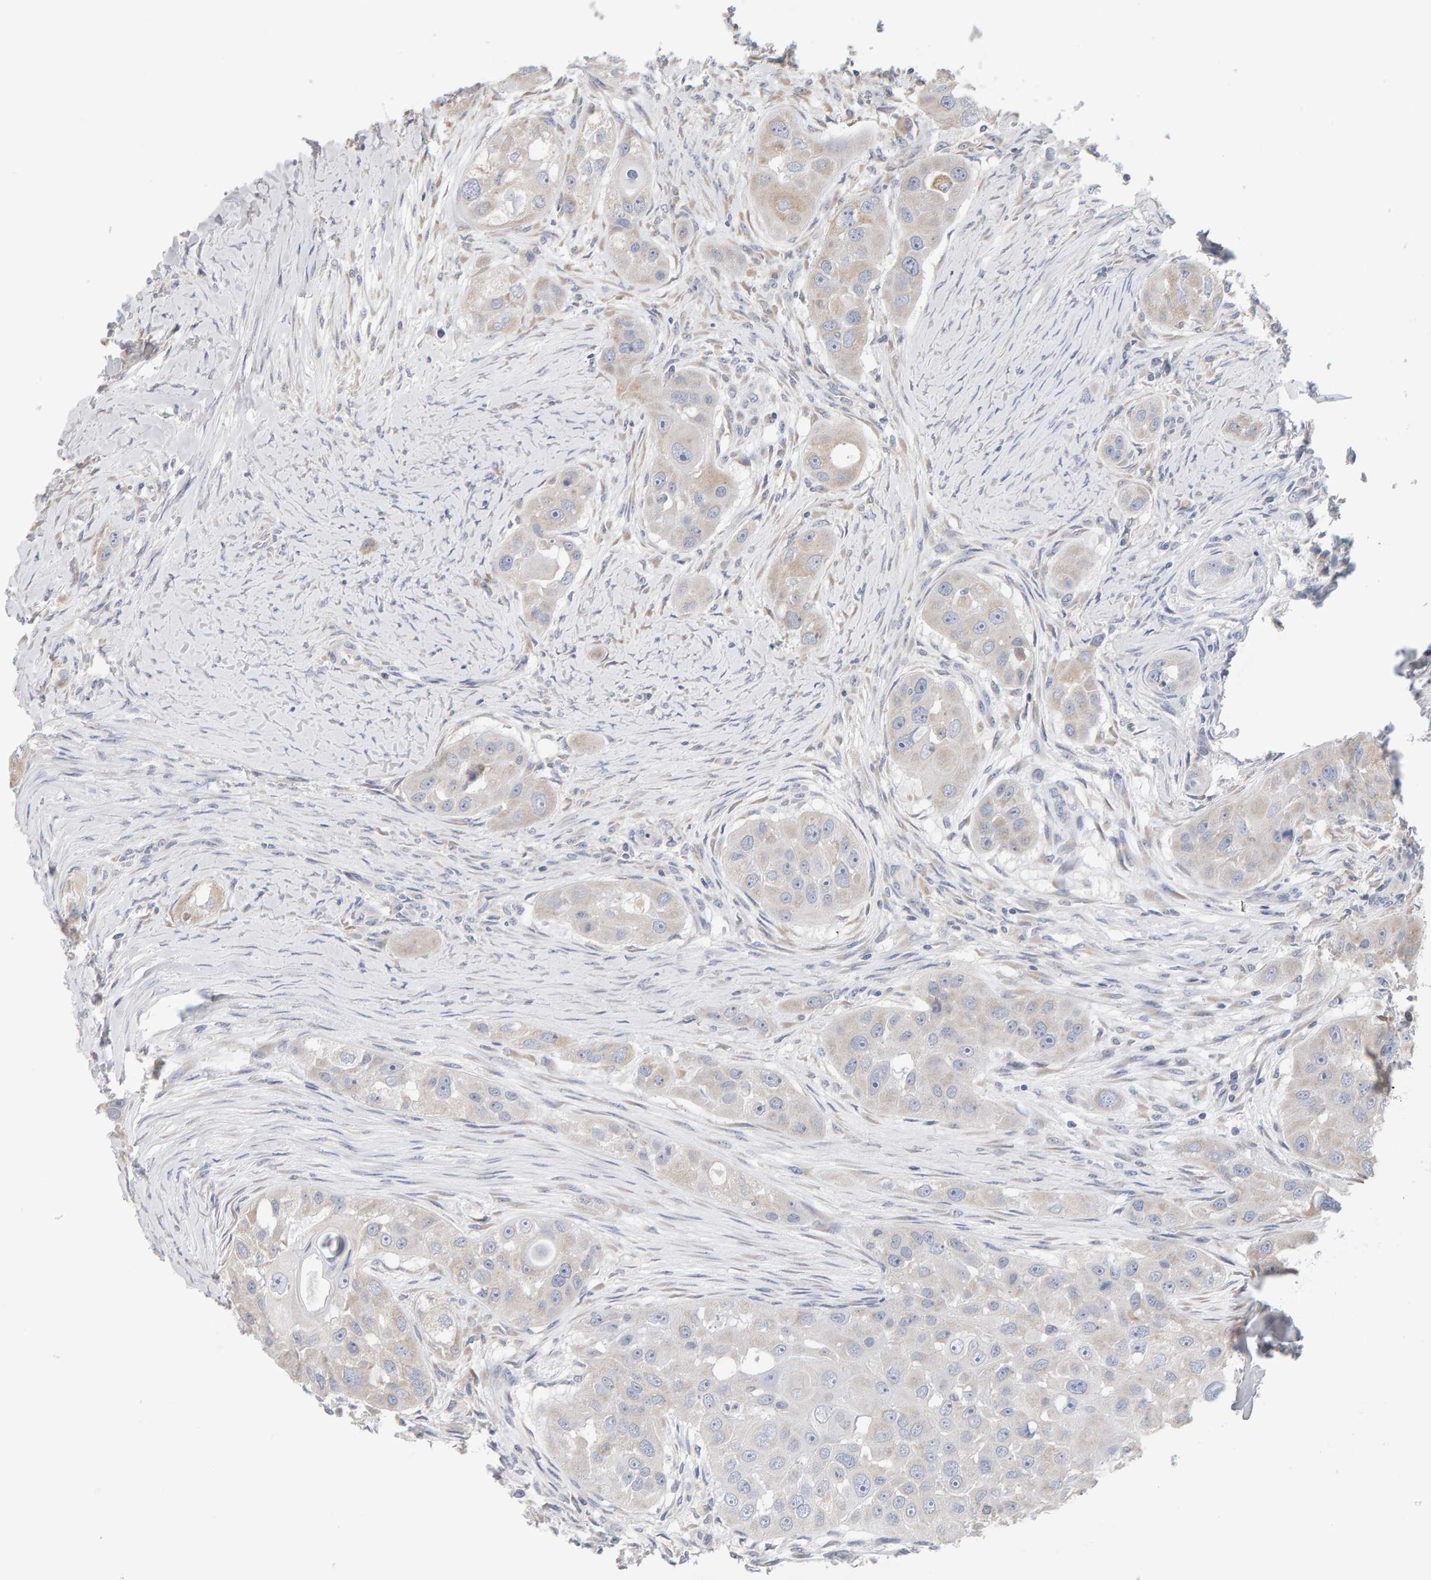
{"staining": {"intensity": "weak", "quantity": "<25%", "location": "cytoplasmic/membranous"}, "tissue": "head and neck cancer", "cell_type": "Tumor cells", "image_type": "cancer", "snomed": [{"axis": "morphology", "description": "Normal tissue, NOS"}, {"axis": "morphology", "description": "Squamous cell carcinoma, NOS"}, {"axis": "topography", "description": "Skeletal muscle"}, {"axis": "topography", "description": "Head-Neck"}], "caption": "The micrograph displays no staining of tumor cells in head and neck cancer (squamous cell carcinoma). (Brightfield microscopy of DAB immunohistochemistry (IHC) at high magnification).", "gene": "SGPL1", "patient": {"sex": "male", "age": 51}}